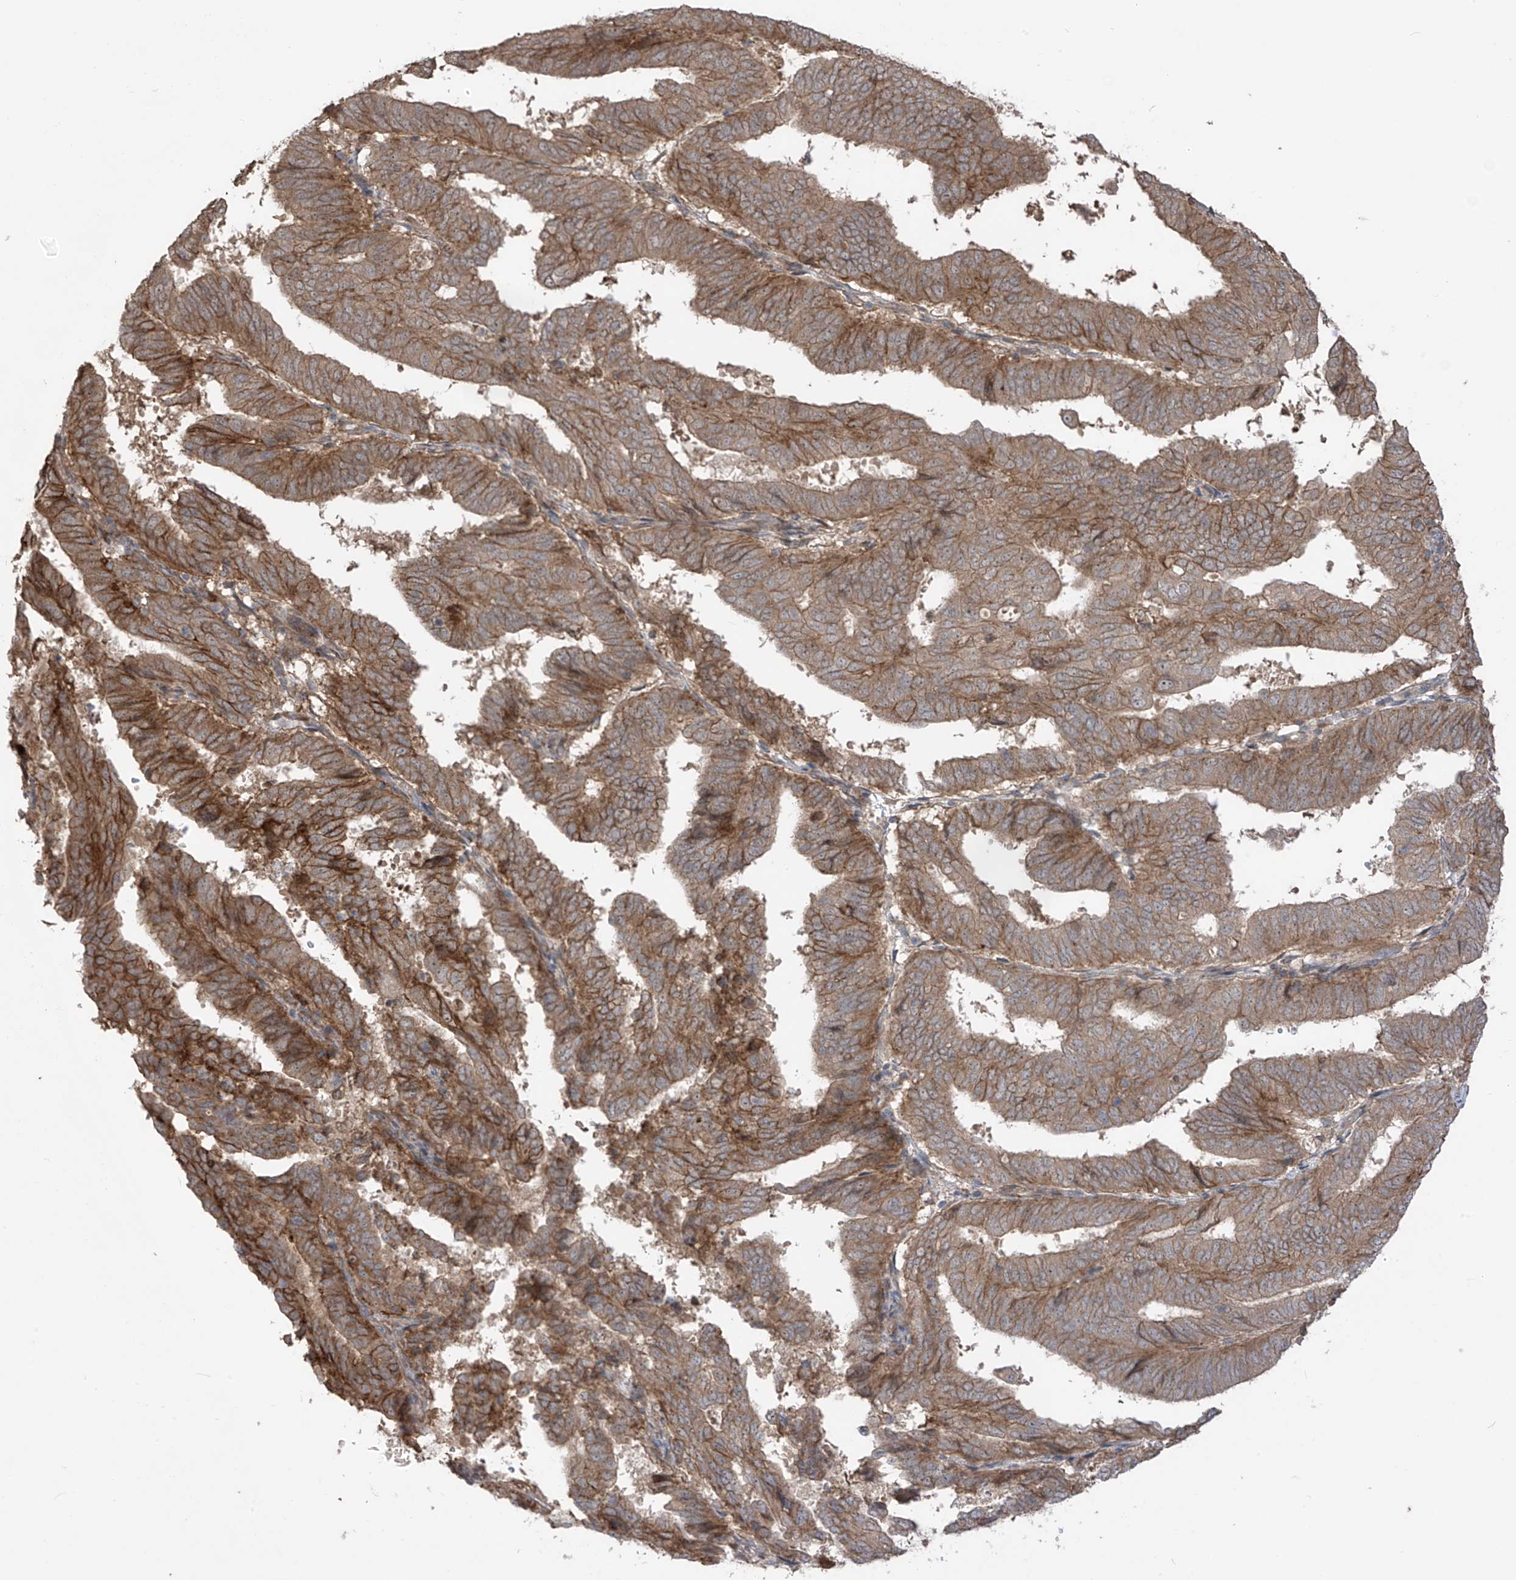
{"staining": {"intensity": "moderate", "quantity": ">75%", "location": "cytoplasmic/membranous"}, "tissue": "endometrial cancer", "cell_type": "Tumor cells", "image_type": "cancer", "snomed": [{"axis": "morphology", "description": "Adenocarcinoma, NOS"}, {"axis": "topography", "description": "Uterus"}], "caption": "The photomicrograph displays a brown stain indicating the presence of a protein in the cytoplasmic/membranous of tumor cells in adenocarcinoma (endometrial).", "gene": "LRRC74A", "patient": {"sex": "female", "age": 77}}